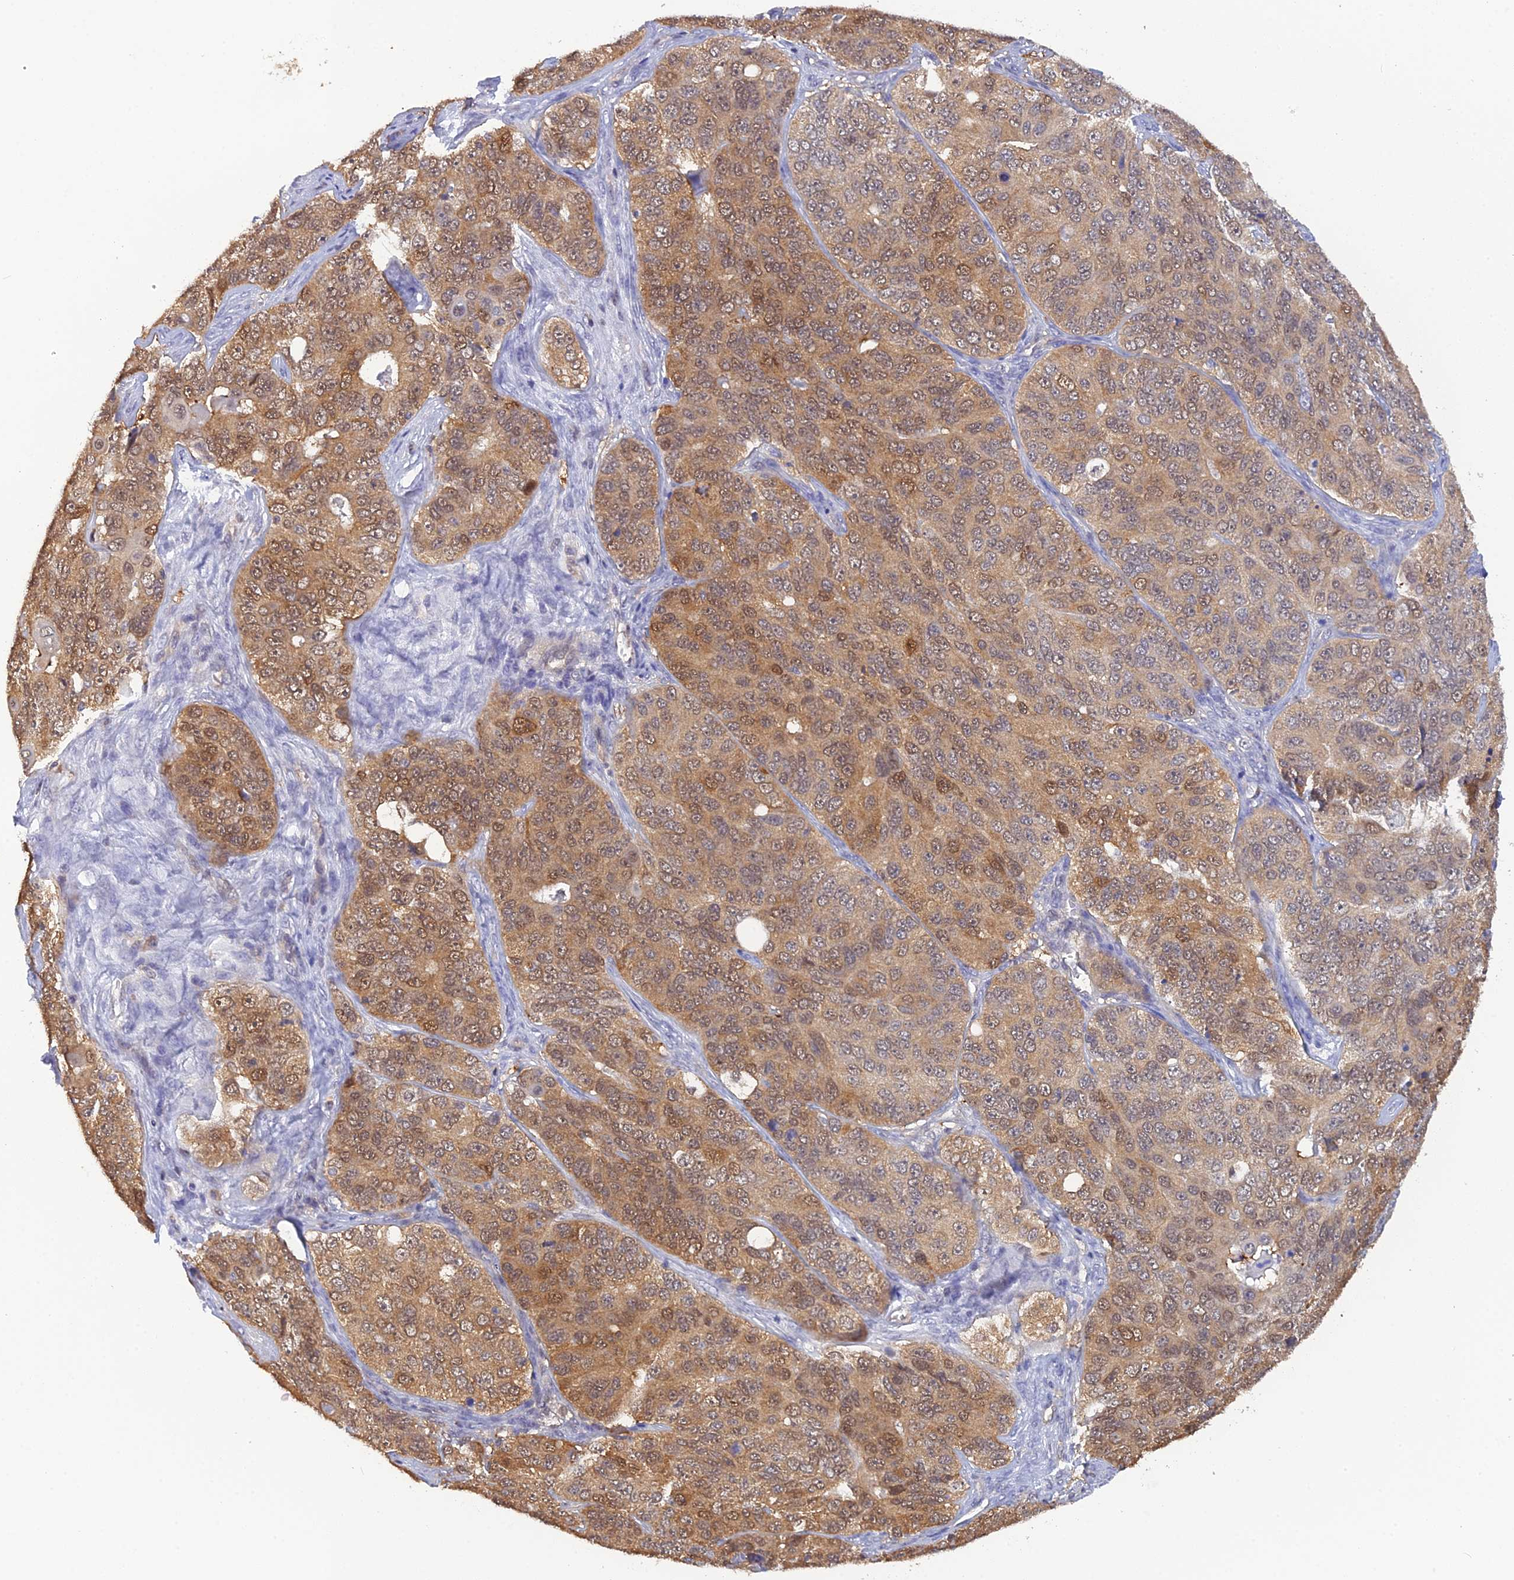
{"staining": {"intensity": "moderate", "quantity": "25%-75%", "location": "cytoplasmic/membranous,nuclear"}, "tissue": "ovarian cancer", "cell_type": "Tumor cells", "image_type": "cancer", "snomed": [{"axis": "morphology", "description": "Carcinoma, endometroid"}, {"axis": "topography", "description": "Ovary"}], "caption": "This is a photomicrograph of IHC staining of ovarian endometroid carcinoma, which shows moderate staining in the cytoplasmic/membranous and nuclear of tumor cells.", "gene": "HINT1", "patient": {"sex": "female", "age": 51}}